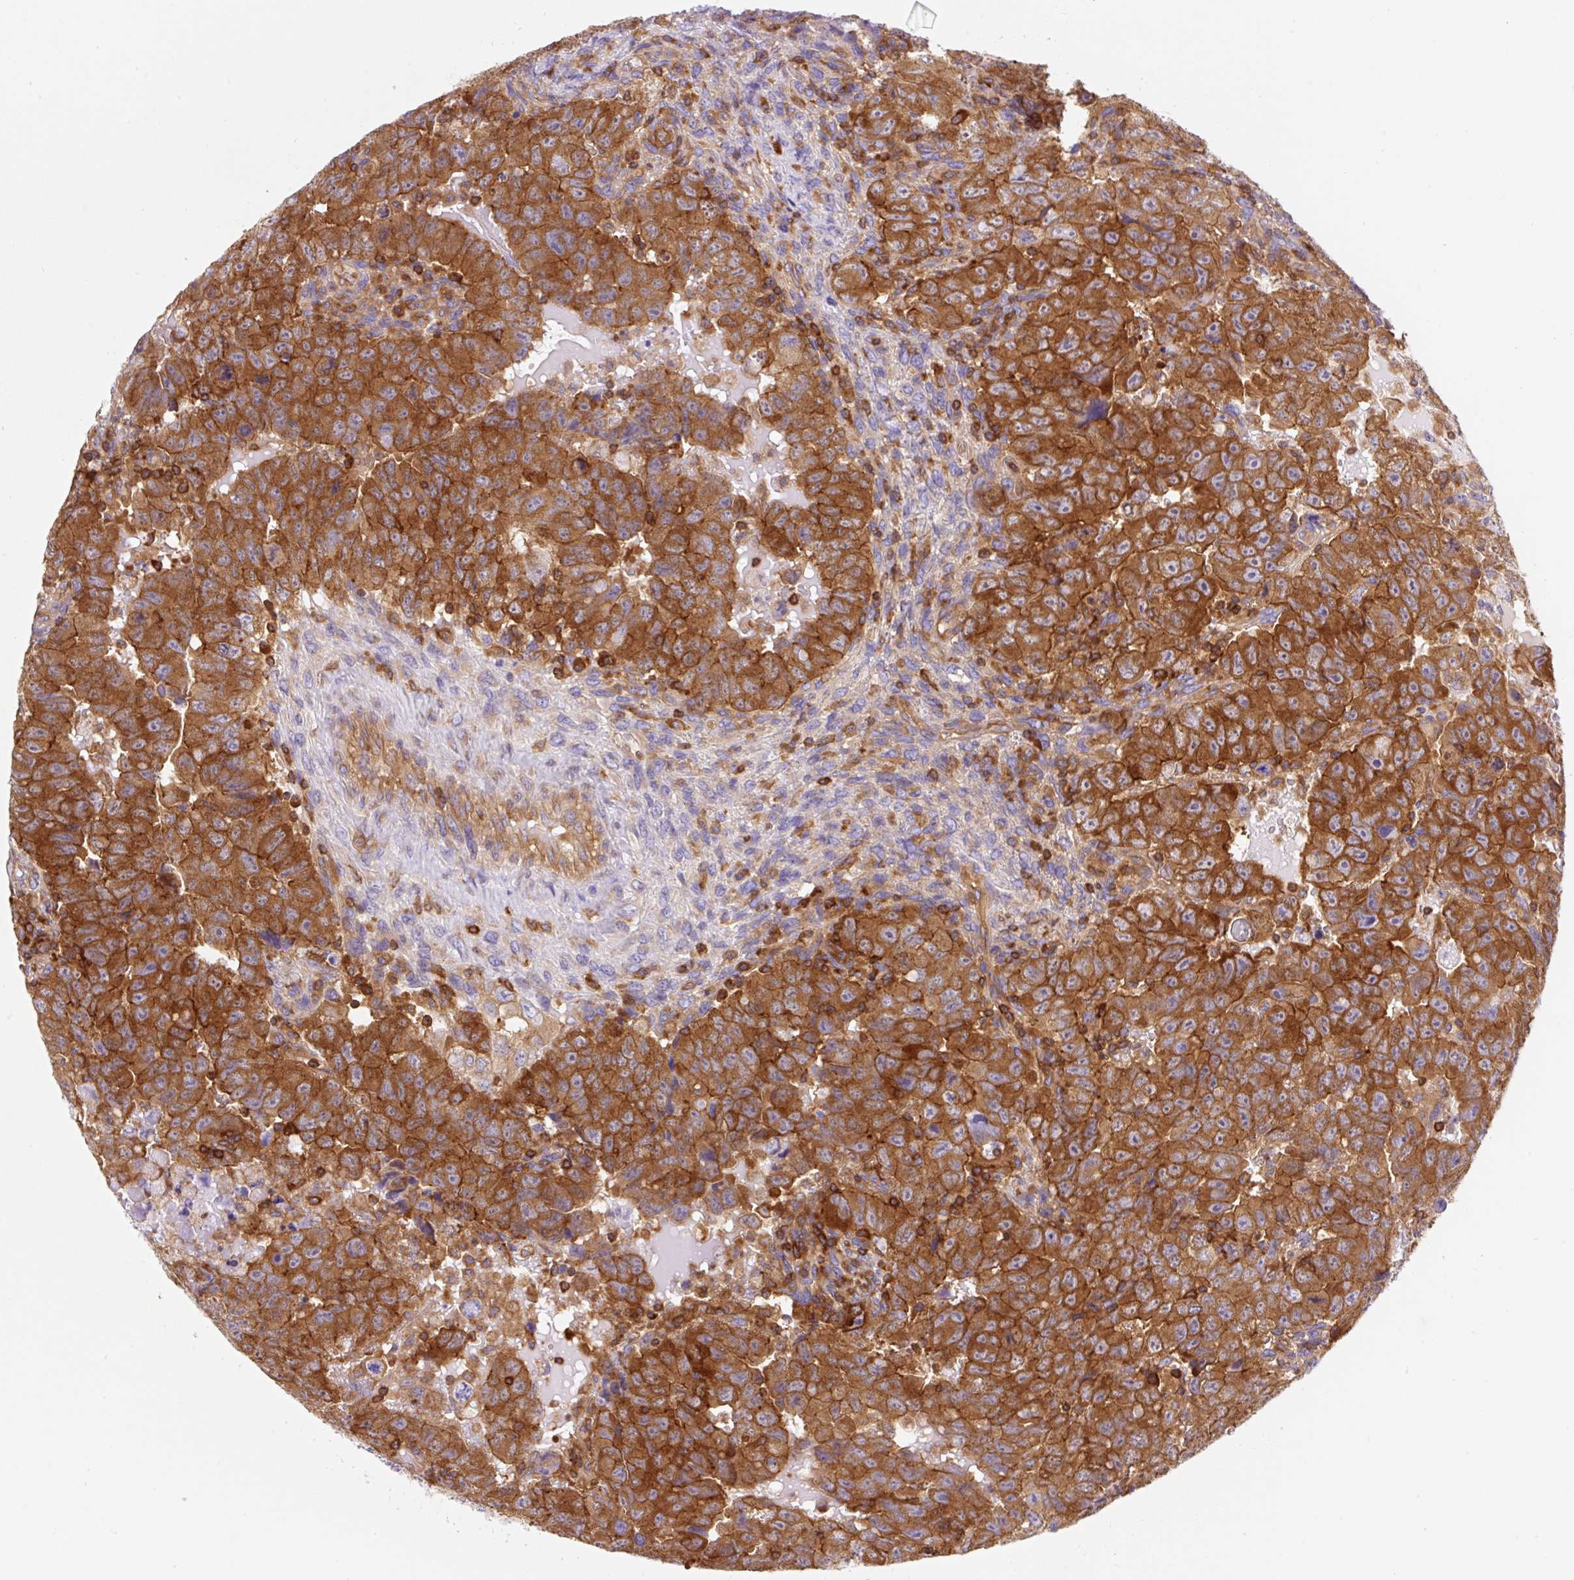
{"staining": {"intensity": "strong", "quantity": ">75%", "location": "cytoplasmic/membranous"}, "tissue": "testis cancer", "cell_type": "Tumor cells", "image_type": "cancer", "snomed": [{"axis": "morphology", "description": "Carcinoma, Embryonal, NOS"}, {"axis": "topography", "description": "Testis"}], "caption": "Protein staining of testis embryonal carcinoma tissue reveals strong cytoplasmic/membranous expression in about >75% of tumor cells. Immunohistochemistry stains the protein of interest in brown and the nuclei are stained blue.", "gene": "DNM2", "patient": {"sex": "male", "age": 24}}